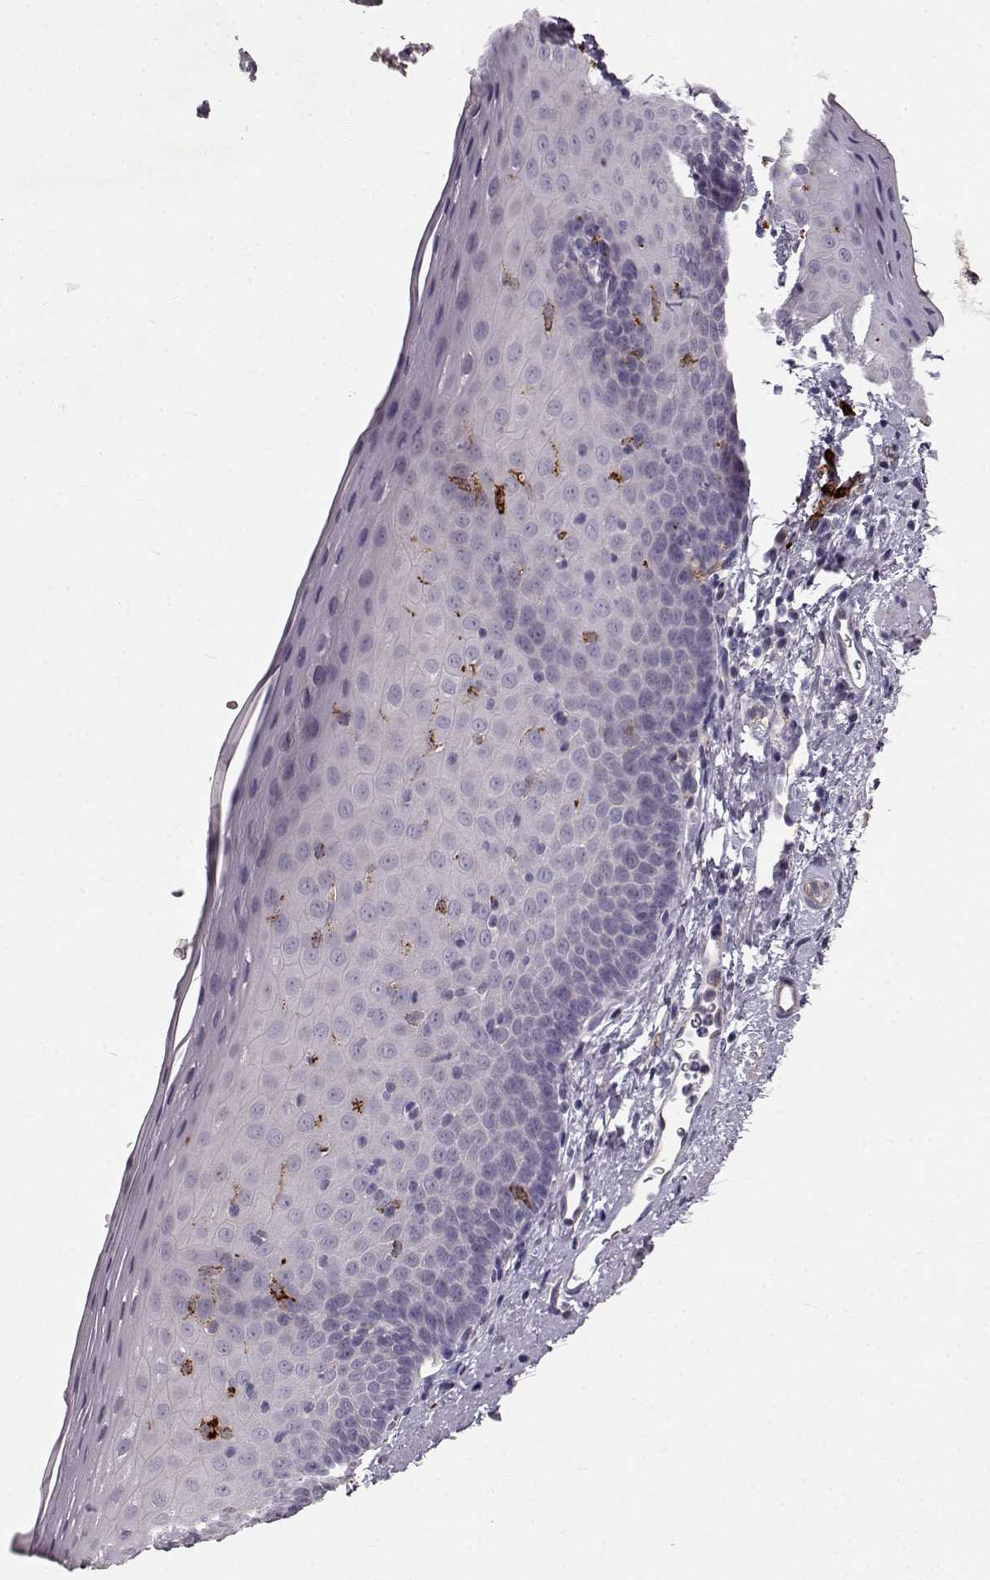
{"staining": {"intensity": "negative", "quantity": "none", "location": "none"}, "tissue": "esophagus", "cell_type": "Squamous epithelial cells", "image_type": "normal", "snomed": [{"axis": "morphology", "description": "Normal tissue, NOS"}, {"axis": "topography", "description": "Esophagus"}], "caption": "Immunohistochemistry (IHC) of normal human esophagus demonstrates no expression in squamous epithelial cells. (Immunohistochemistry, brightfield microscopy, high magnification).", "gene": "CCNF", "patient": {"sex": "female", "age": 64}}